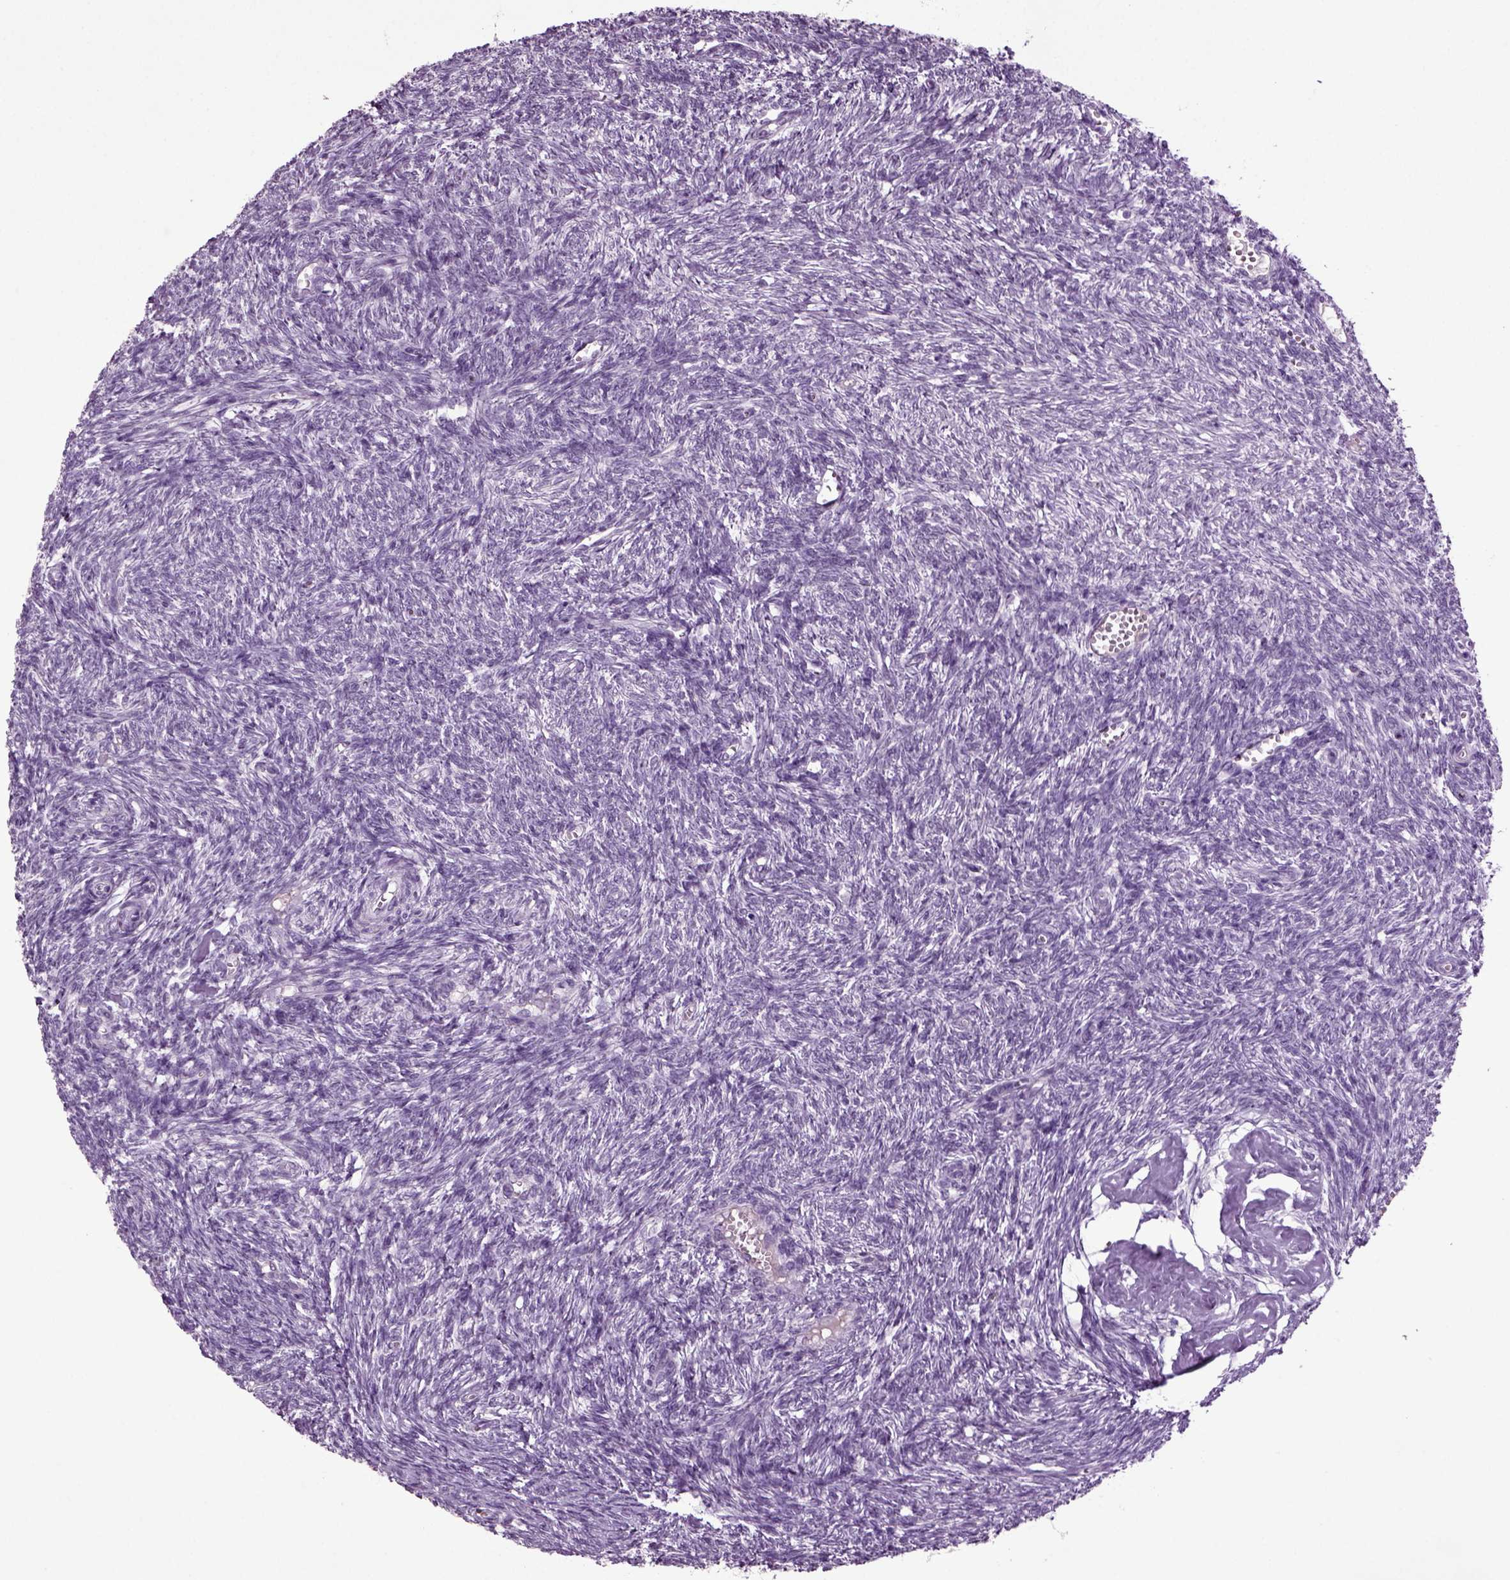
{"staining": {"intensity": "negative", "quantity": "none", "location": "none"}, "tissue": "ovary", "cell_type": "Follicle cells", "image_type": "normal", "snomed": [{"axis": "morphology", "description": "Normal tissue, NOS"}, {"axis": "topography", "description": "Ovary"}], "caption": "A micrograph of ovary stained for a protein demonstrates no brown staining in follicle cells.", "gene": "SLC17A6", "patient": {"sex": "female", "age": 43}}